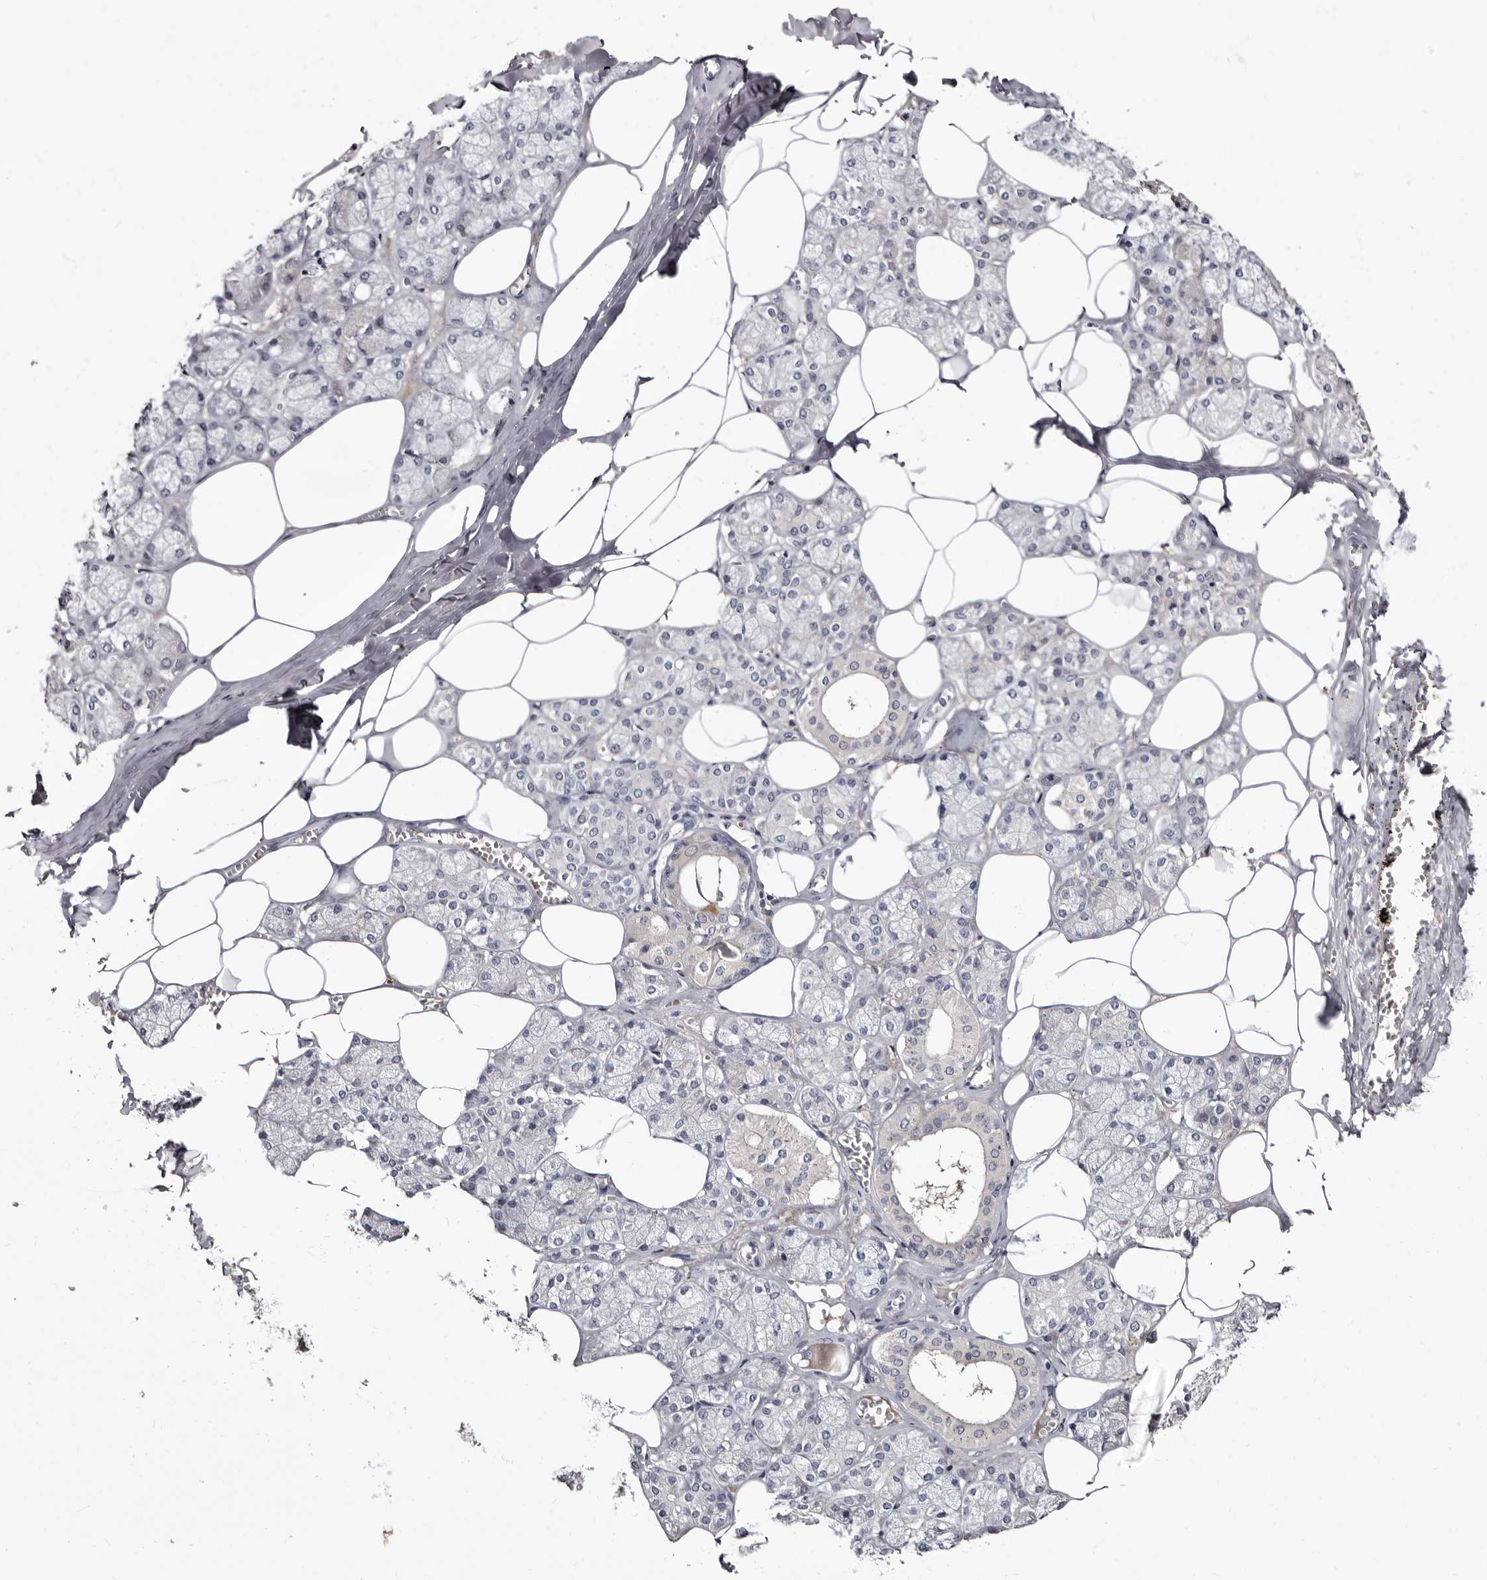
{"staining": {"intensity": "negative", "quantity": "none", "location": "none"}, "tissue": "salivary gland", "cell_type": "Glandular cells", "image_type": "normal", "snomed": [{"axis": "morphology", "description": "Normal tissue, NOS"}, {"axis": "topography", "description": "Salivary gland"}], "caption": "Glandular cells show no significant staining in benign salivary gland. (DAB immunohistochemistry with hematoxylin counter stain).", "gene": "BPGM", "patient": {"sex": "male", "age": 62}}